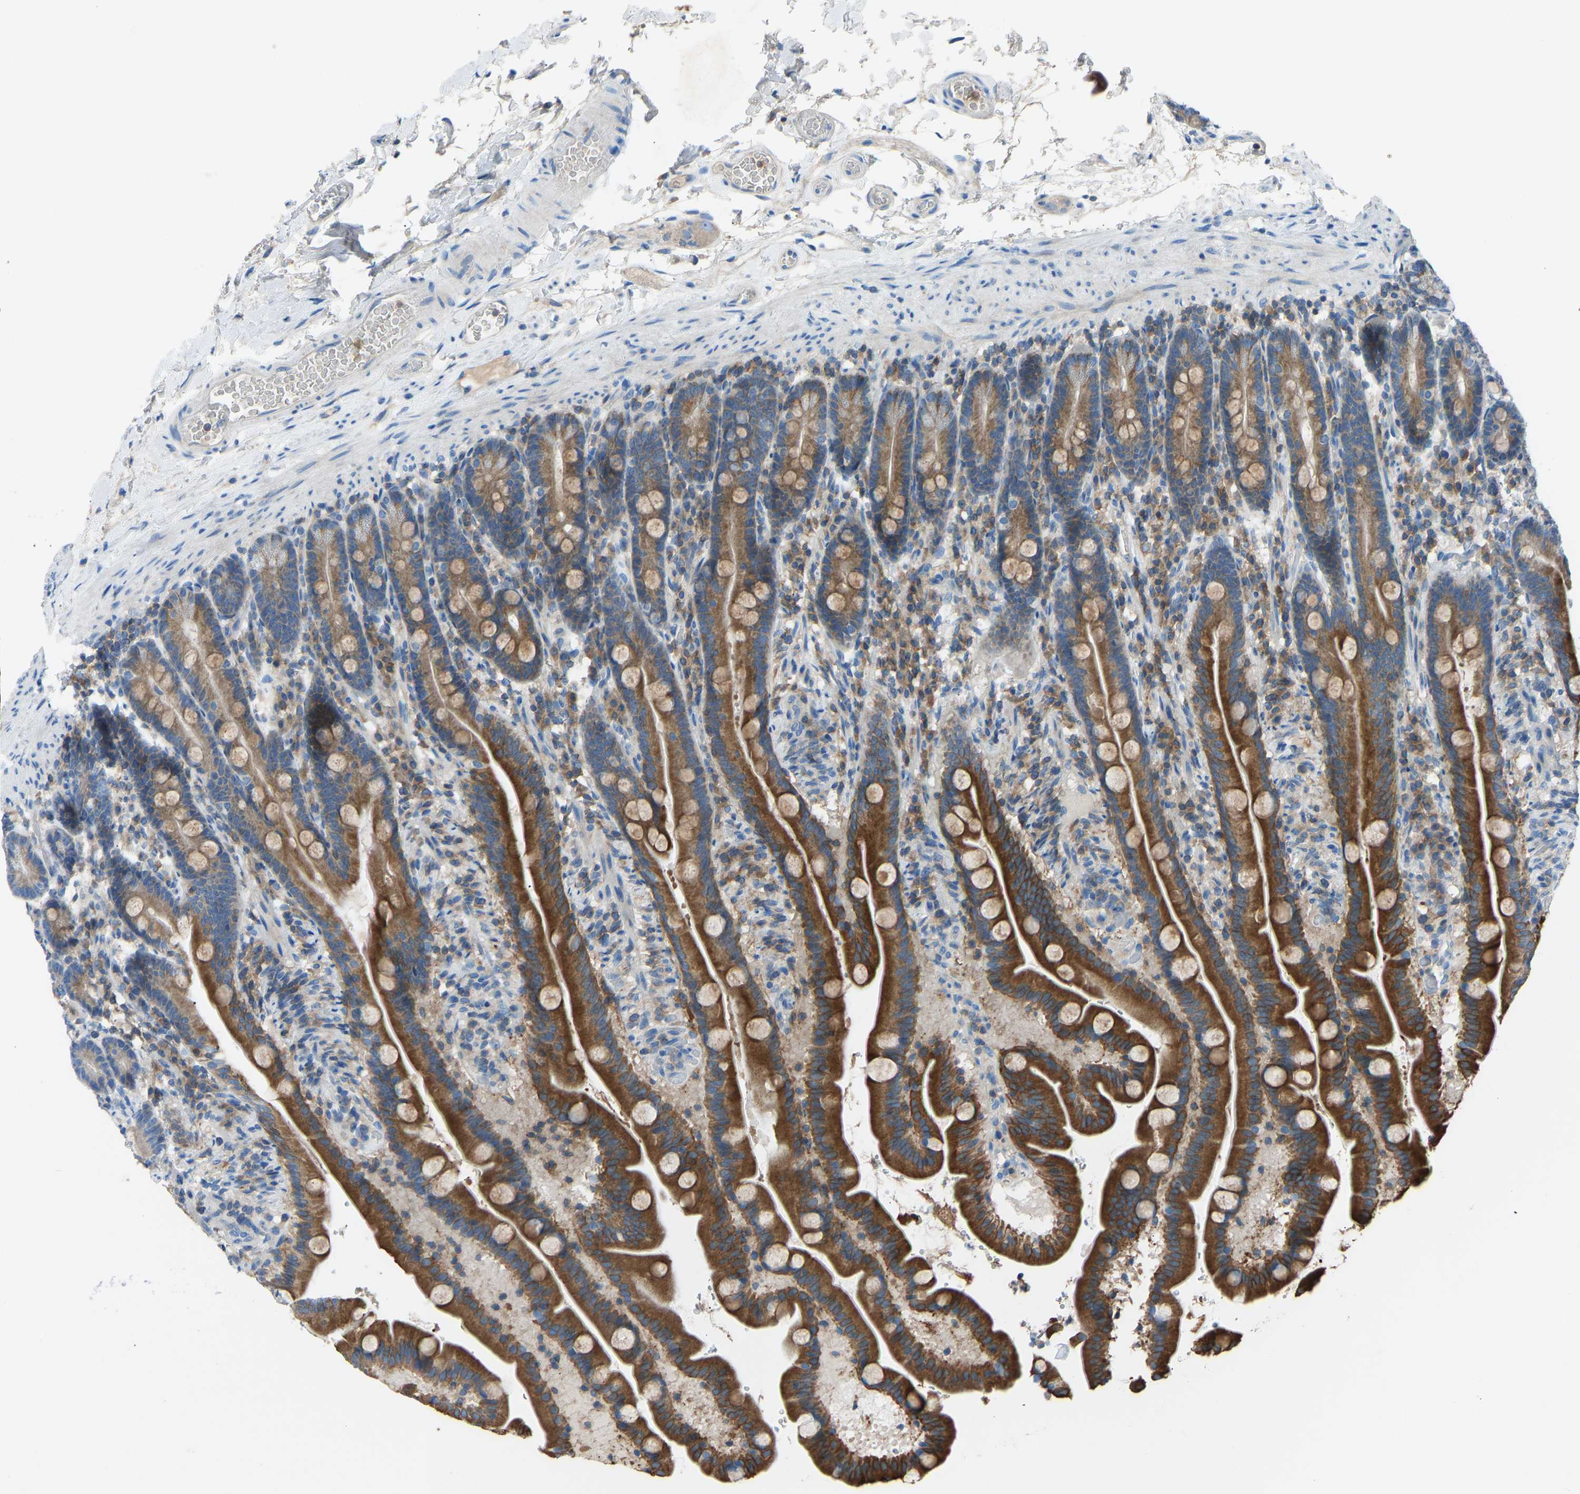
{"staining": {"intensity": "strong", "quantity": ">75%", "location": "cytoplasmic/membranous"}, "tissue": "duodenum", "cell_type": "Glandular cells", "image_type": "normal", "snomed": [{"axis": "morphology", "description": "Normal tissue, NOS"}, {"axis": "topography", "description": "Duodenum"}], "caption": "Strong cytoplasmic/membranous expression is appreciated in about >75% of glandular cells in normal duodenum.", "gene": "GRK6", "patient": {"sex": "male", "age": 54}}